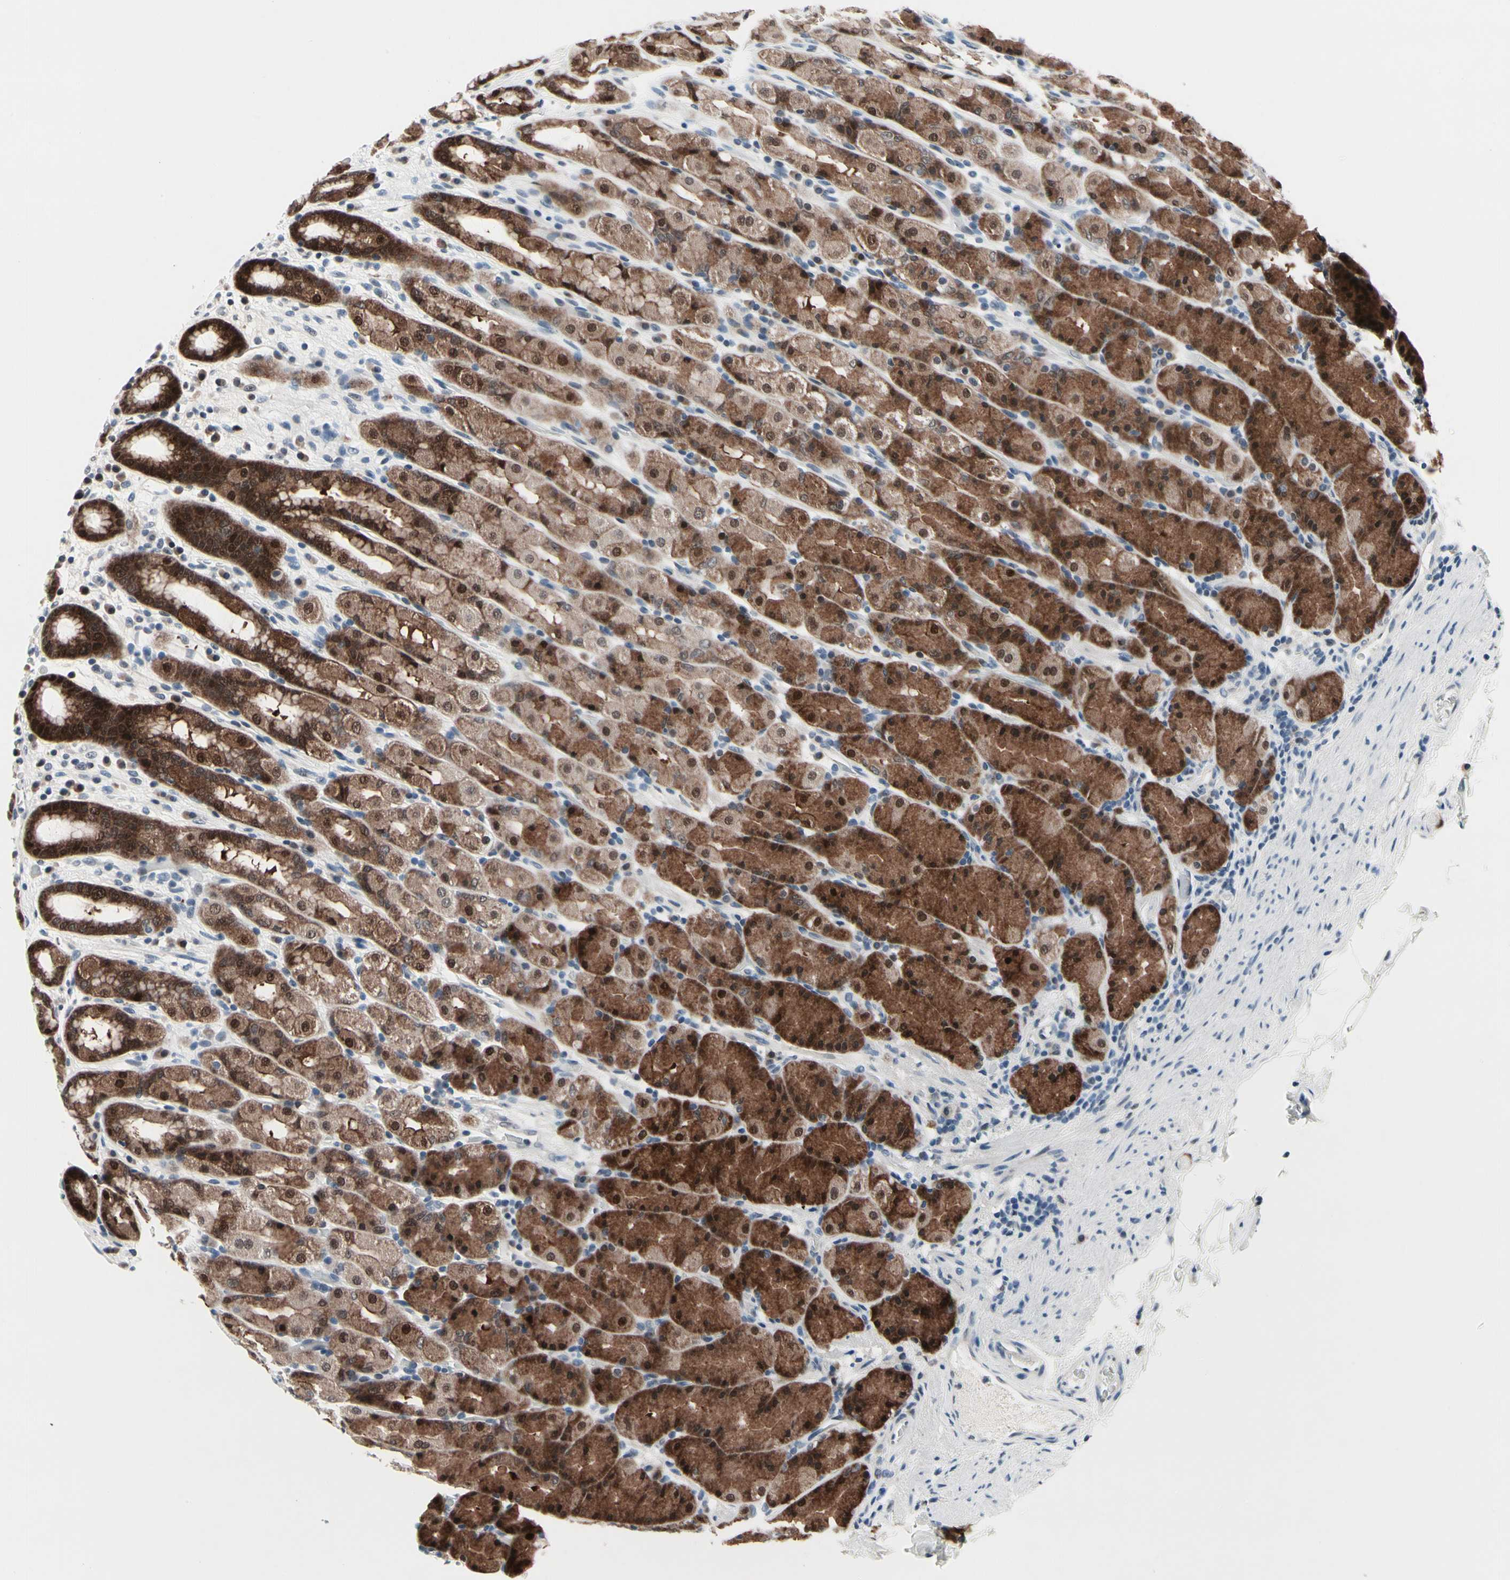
{"staining": {"intensity": "strong", "quantity": ">75%", "location": "cytoplasmic/membranous,nuclear"}, "tissue": "stomach", "cell_type": "Glandular cells", "image_type": "normal", "snomed": [{"axis": "morphology", "description": "Normal tissue, NOS"}, {"axis": "topography", "description": "Stomach, upper"}], "caption": "DAB immunohistochemical staining of unremarkable stomach exhibits strong cytoplasmic/membranous,nuclear protein positivity in about >75% of glandular cells.", "gene": "TXN", "patient": {"sex": "male", "age": 68}}